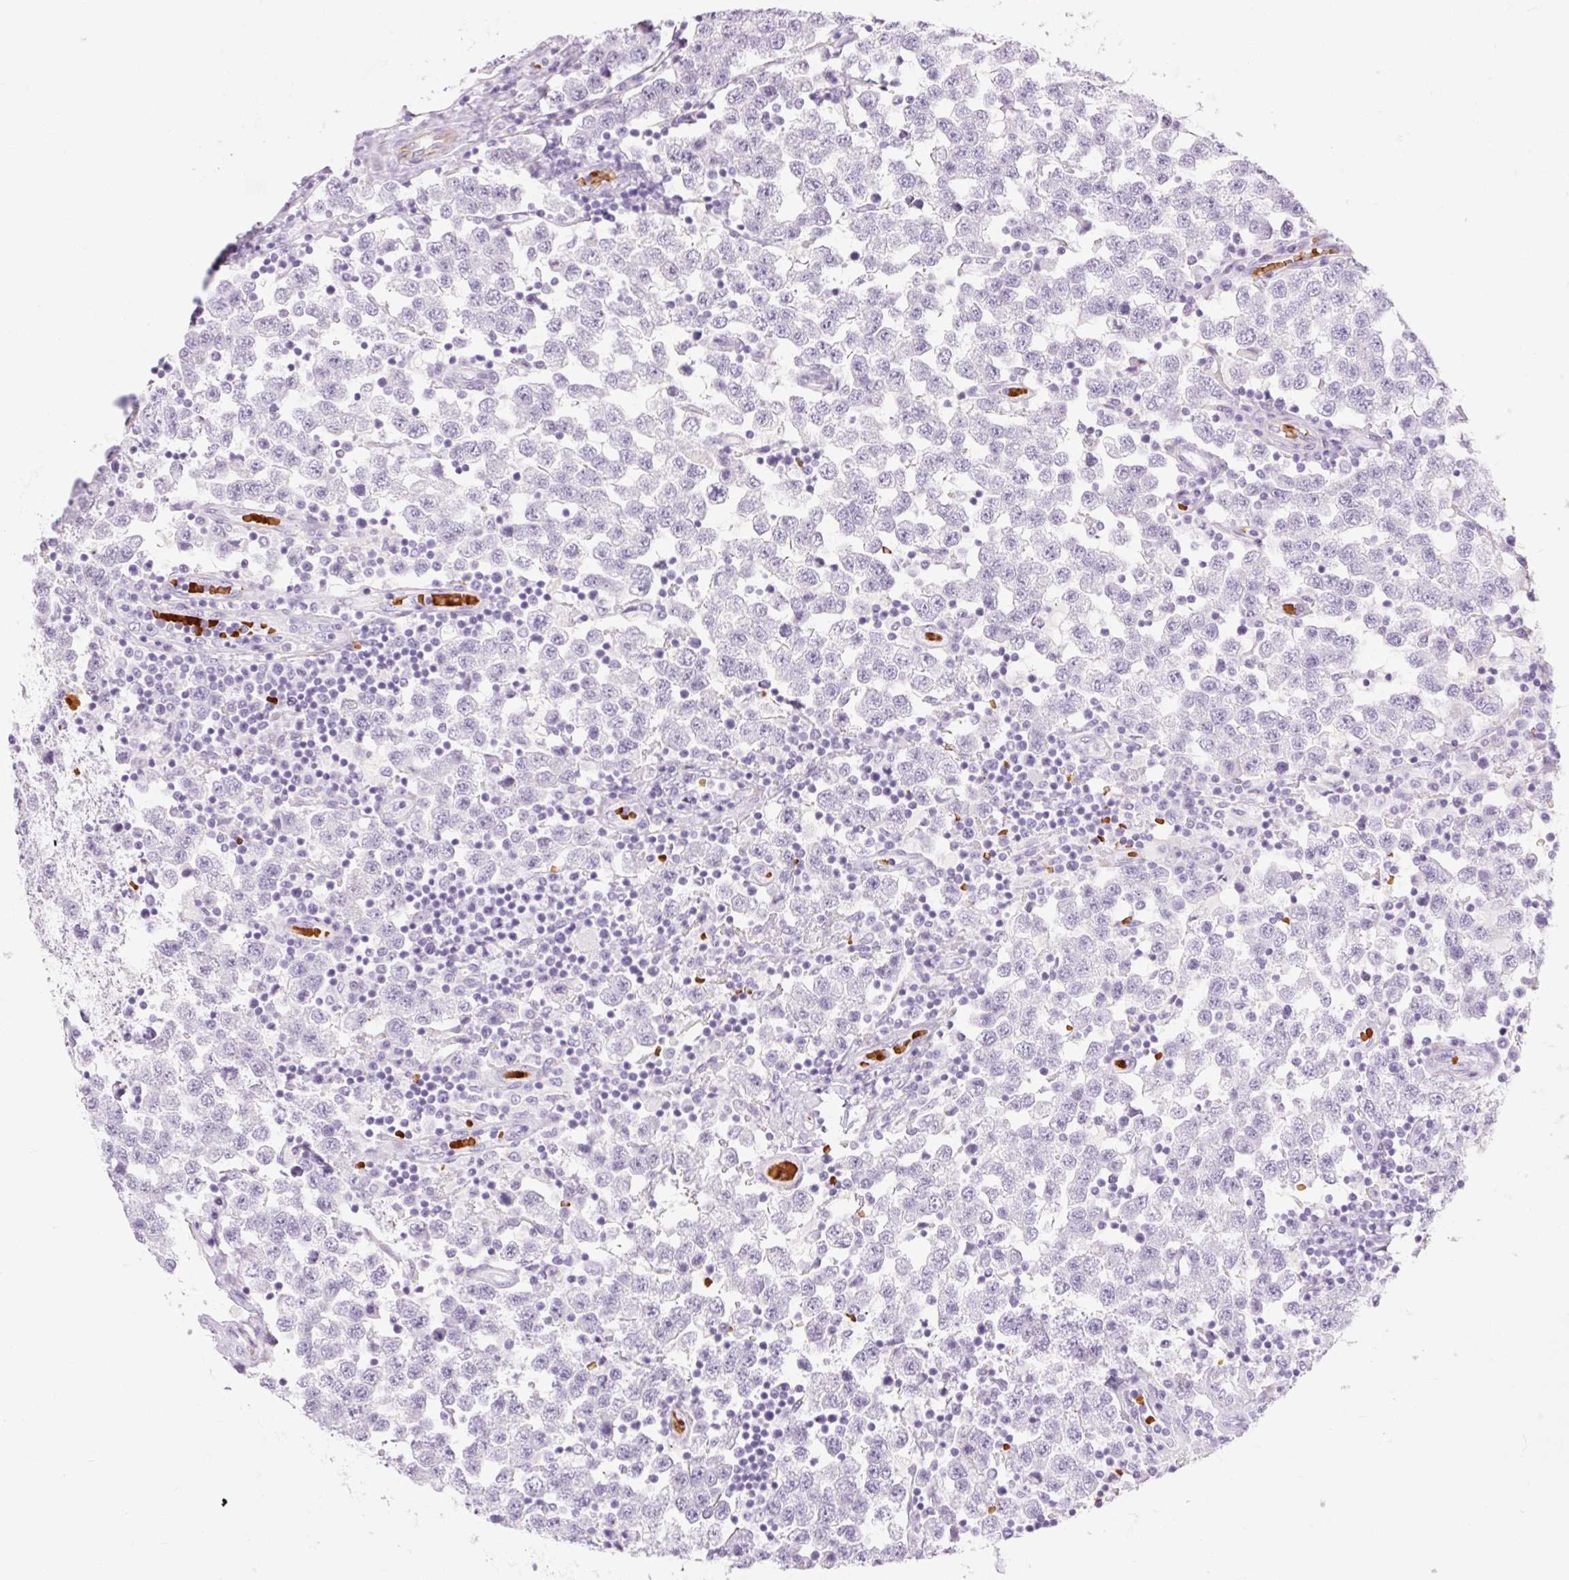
{"staining": {"intensity": "negative", "quantity": "none", "location": "none"}, "tissue": "testis cancer", "cell_type": "Tumor cells", "image_type": "cancer", "snomed": [{"axis": "morphology", "description": "Seminoma, NOS"}, {"axis": "topography", "description": "Testis"}], "caption": "IHC micrograph of neoplastic tissue: testis cancer (seminoma) stained with DAB demonstrates no significant protein expression in tumor cells.", "gene": "TAF1L", "patient": {"sex": "male", "age": 34}}